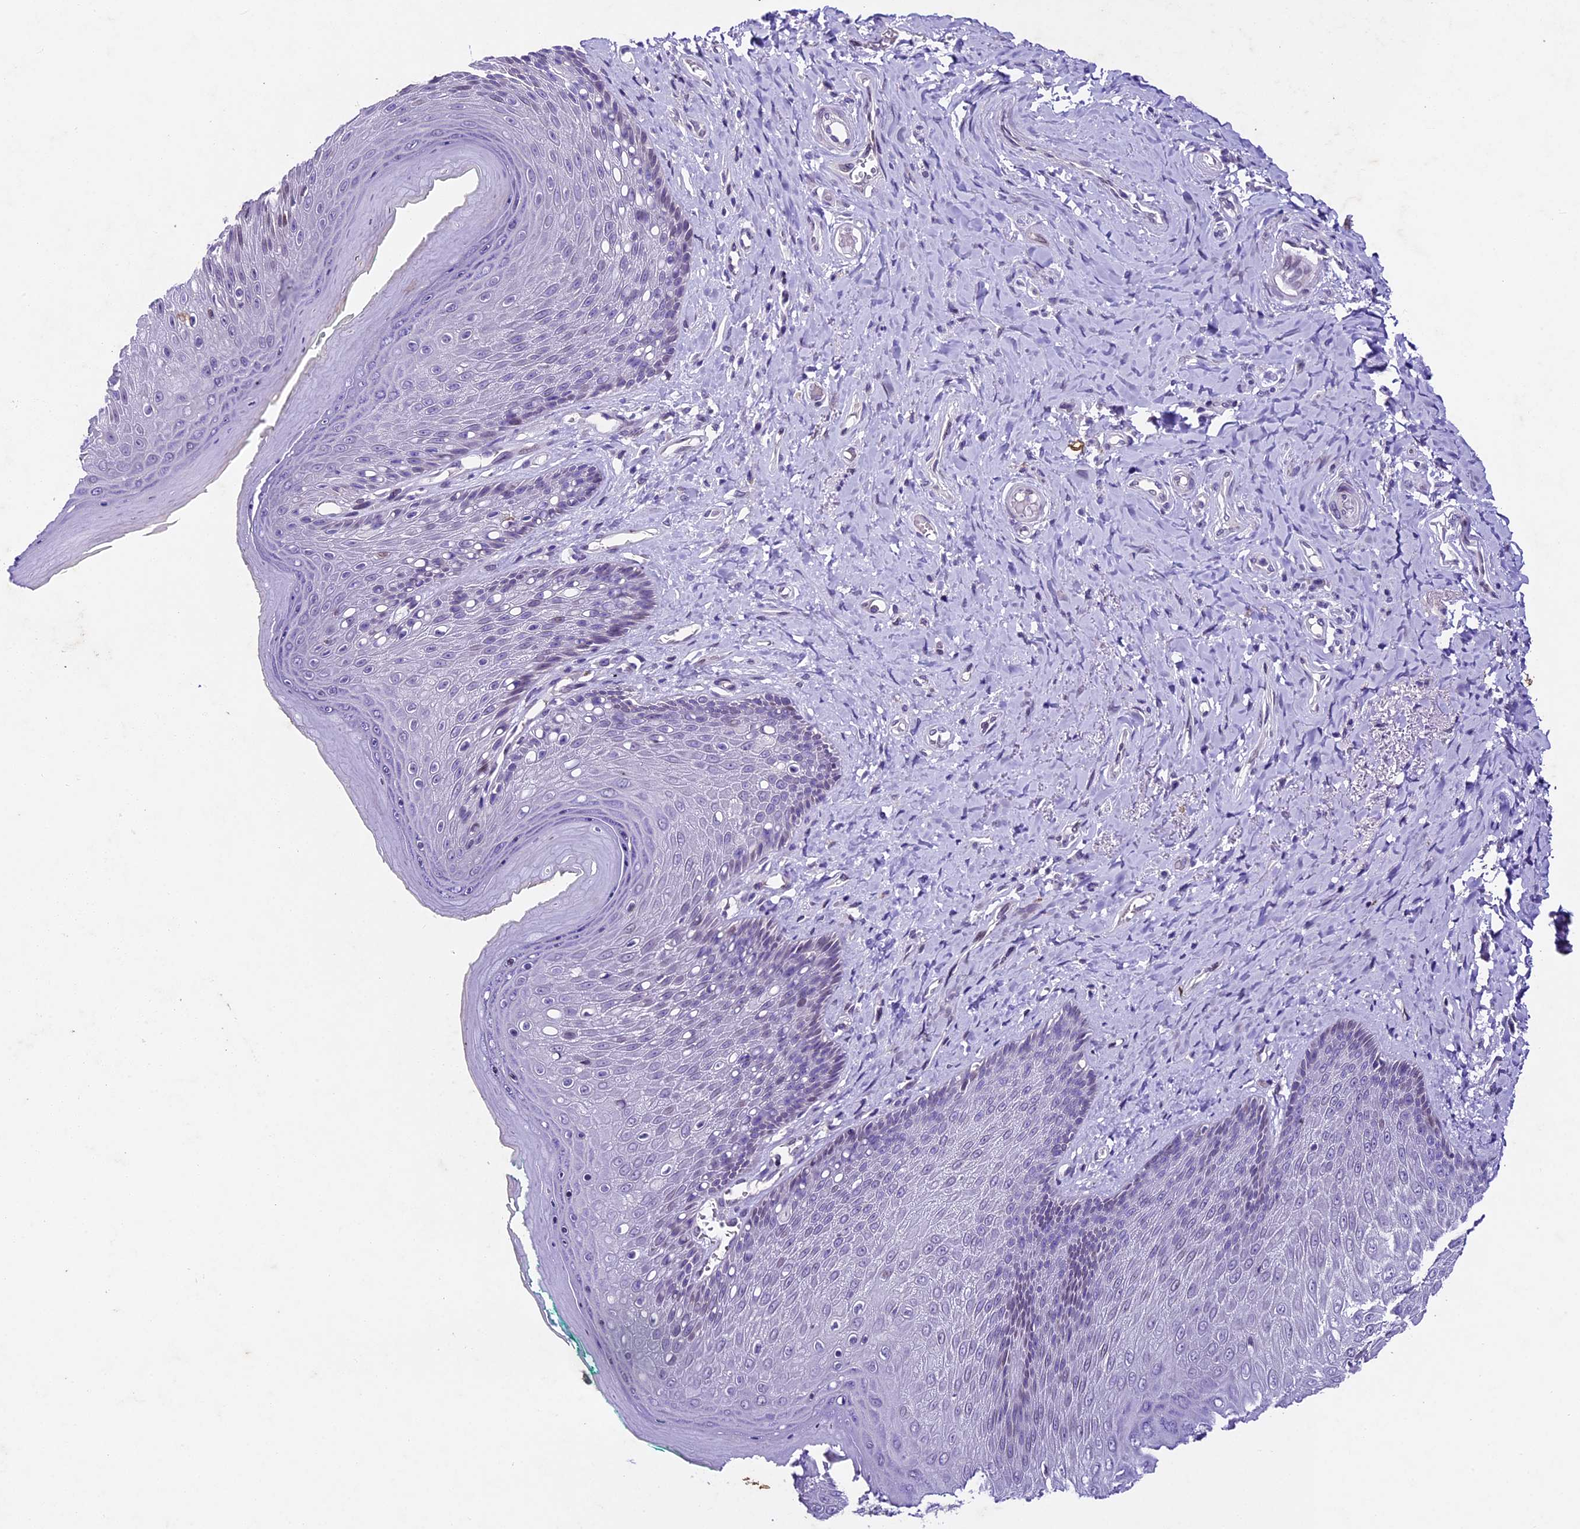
{"staining": {"intensity": "weak", "quantity": "<25%", "location": "nuclear"}, "tissue": "skin", "cell_type": "Epidermal cells", "image_type": "normal", "snomed": [{"axis": "morphology", "description": "Normal tissue, NOS"}, {"axis": "topography", "description": "Anal"}], "caption": "Immunohistochemistry micrograph of unremarkable skin: human skin stained with DAB reveals no significant protein positivity in epidermal cells. Brightfield microscopy of IHC stained with DAB (brown) and hematoxylin (blue), captured at high magnification.", "gene": "IFT140", "patient": {"sex": "male", "age": 78}}